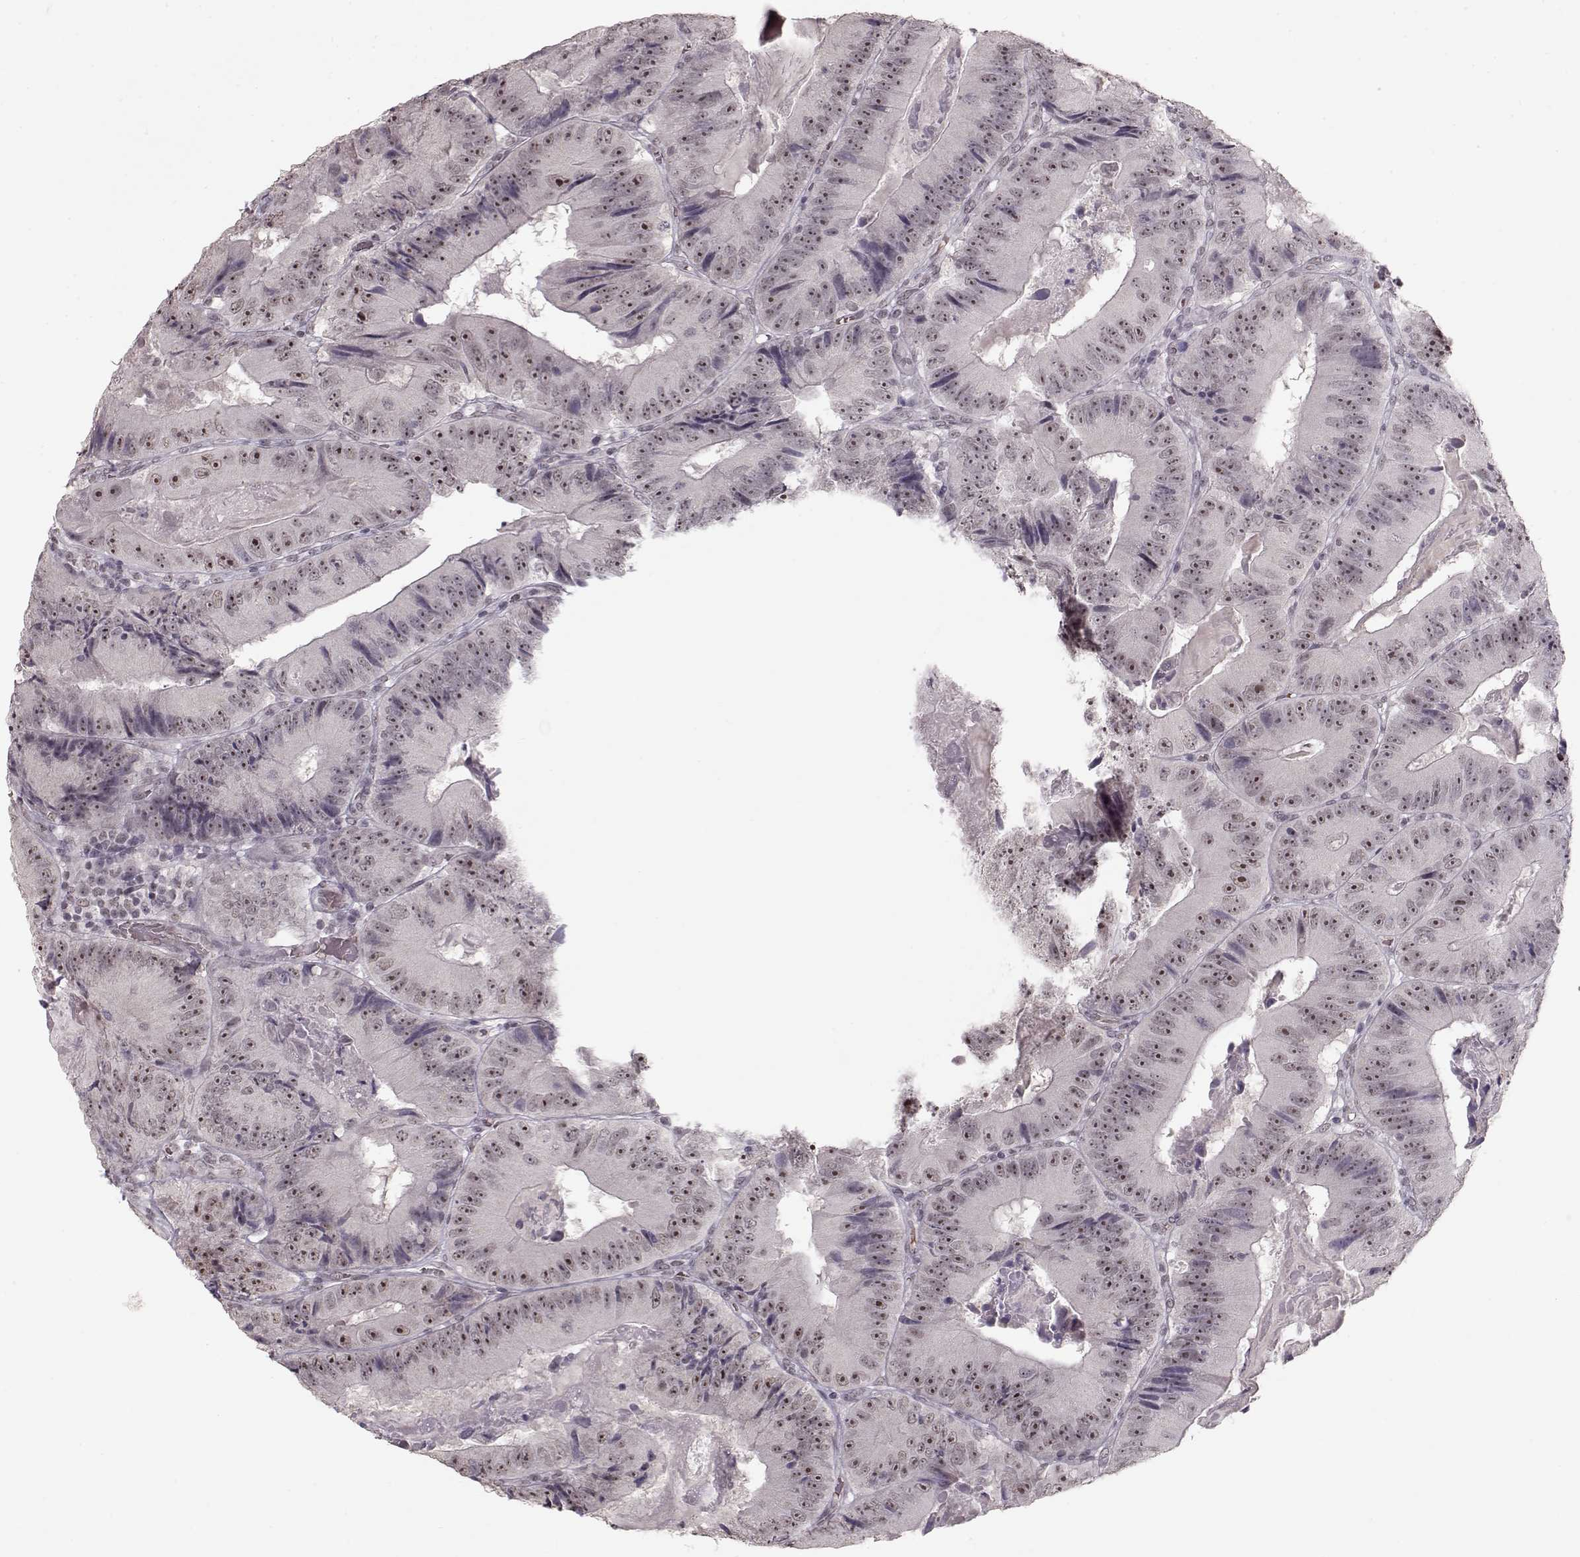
{"staining": {"intensity": "weak", "quantity": ">75%", "location": "nuclear"}, "tissue": "colorectal cancer", "cell_type": "Tumor cells", "image_type": "cancer", "snomed": [{"axis": "morphology", "description": "Adenocarcinoma, NOS"}, {"axis": "topography", "description": "Colon"}], "caption": "Adenocarcinoma (colorectal) was stained to show a protein in brown. There is low levels of weak nuclear positivity in approximately >75% of tumor cells.", "gene": "PCP4", "patient": {"sex": "female", "age": 86}}